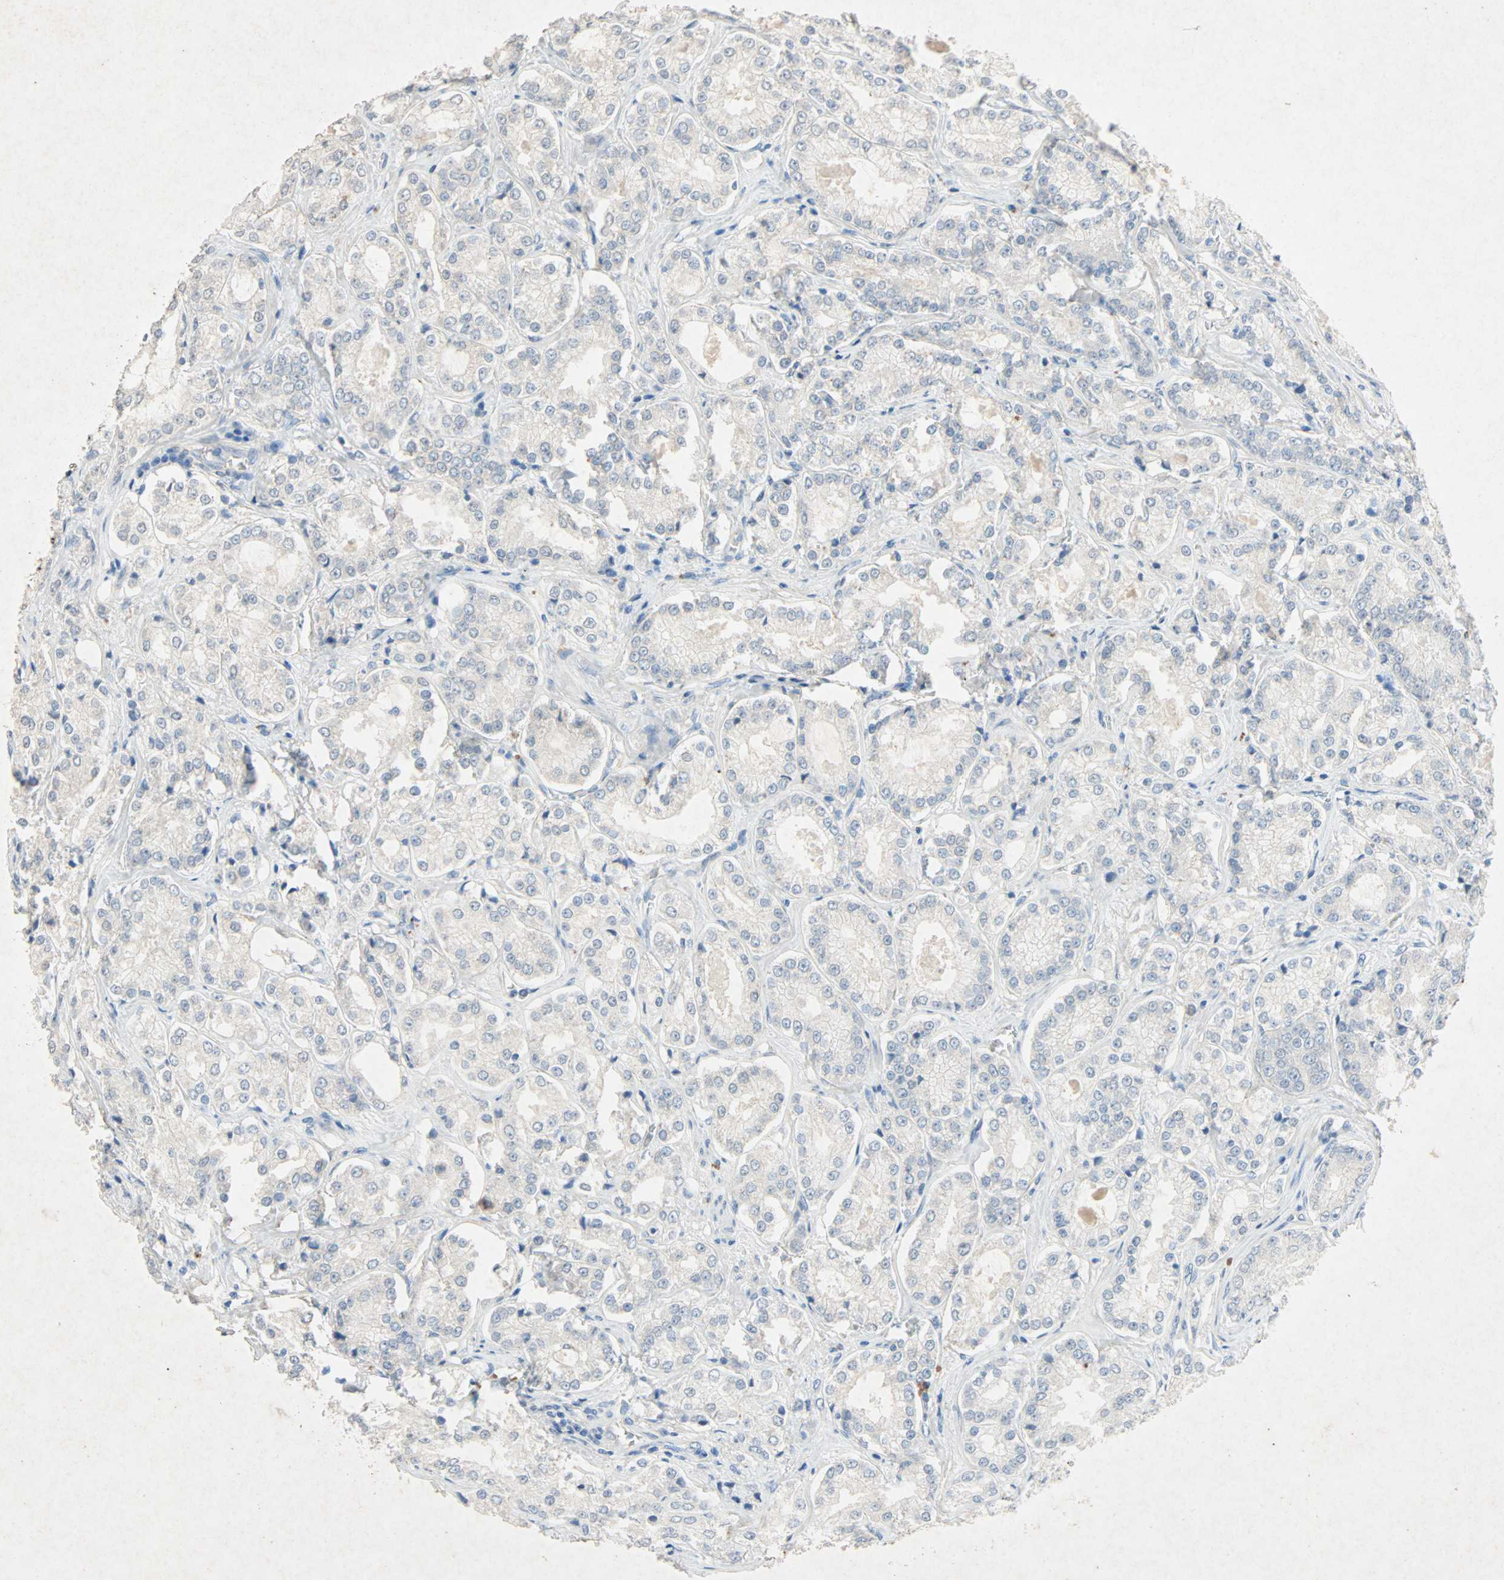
{"staining": {"intensity": "negative", "quantity": "none", "location": "none"}, "tissue": "prostate cancer", "cell_type": "Tumor cells", "image_type": "cancer", "snomed": [{"axis": "morphology", "description": "Adenocarcinoma, High grade"}, {"axis": "topography", "description": "Prostate"}], "caption": "Tumor cells are negative for brown protein staining in prostate cancer.", "gene": "PCDHB2", "patient": {"sex": "male", "age": 73}}